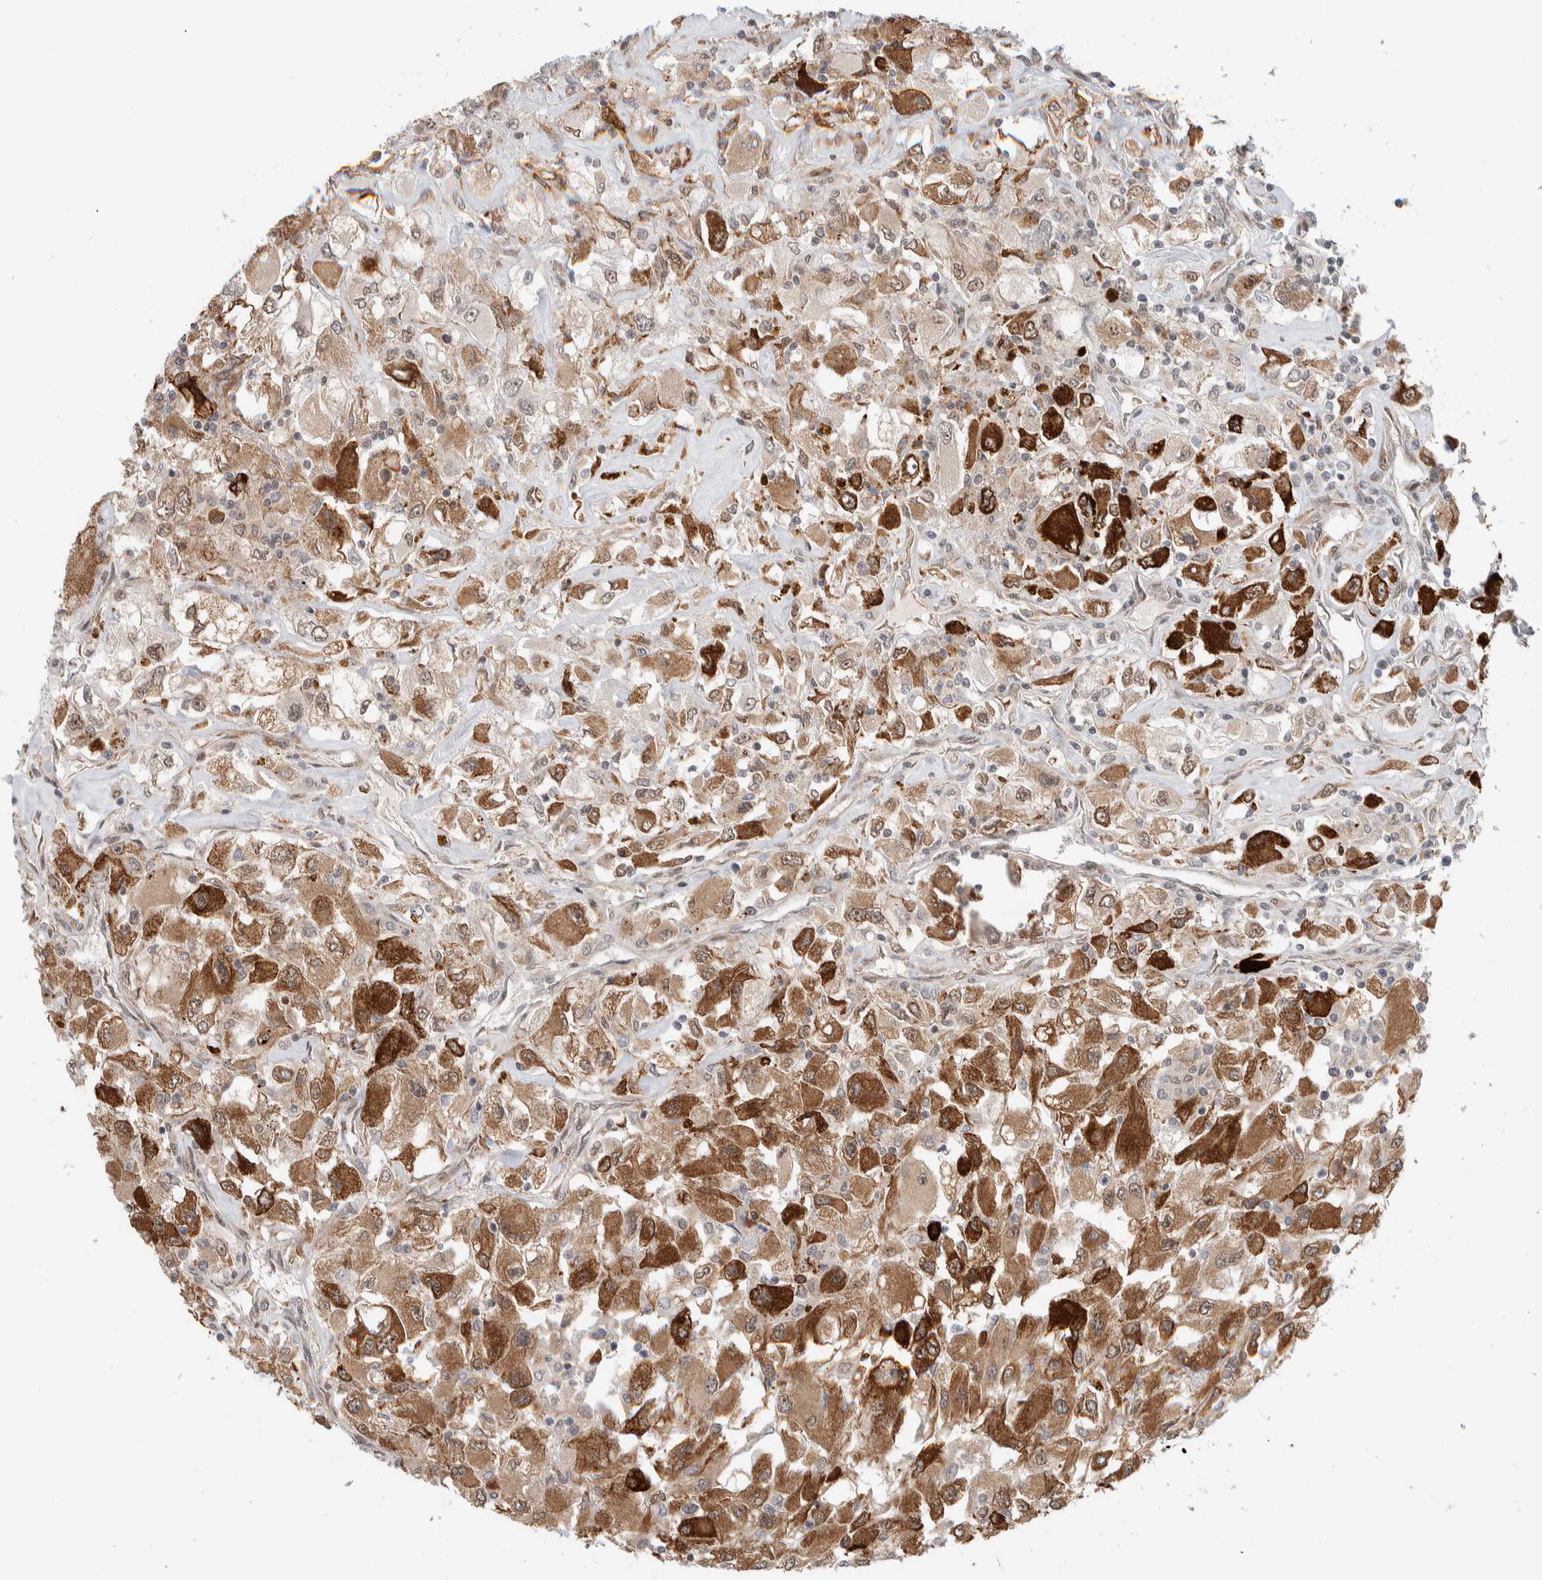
{"staining": {"intensity": "moderate", "quantity": ">75%", "location": "cytoplasmic/membranous,nuclear"}, "tissue": "renal cancer", "cell_type": "Tumor cells", "image_type": "cancer", "snomed": [{"axis": "morphology", "description": "Adenocarcinoma, NOS"}, {"axis": "topography", "description": "Kidney"}], "caption": "This micrograph demonstrates immunohistochemistry staining of adenocarcinoma (renal), with medium moderate cytoplasmic/membranous and nuclear expression in about >75% of tumor cells.", "gene": "TNRC18", "patient": {"sex": "female", "age": 52}}